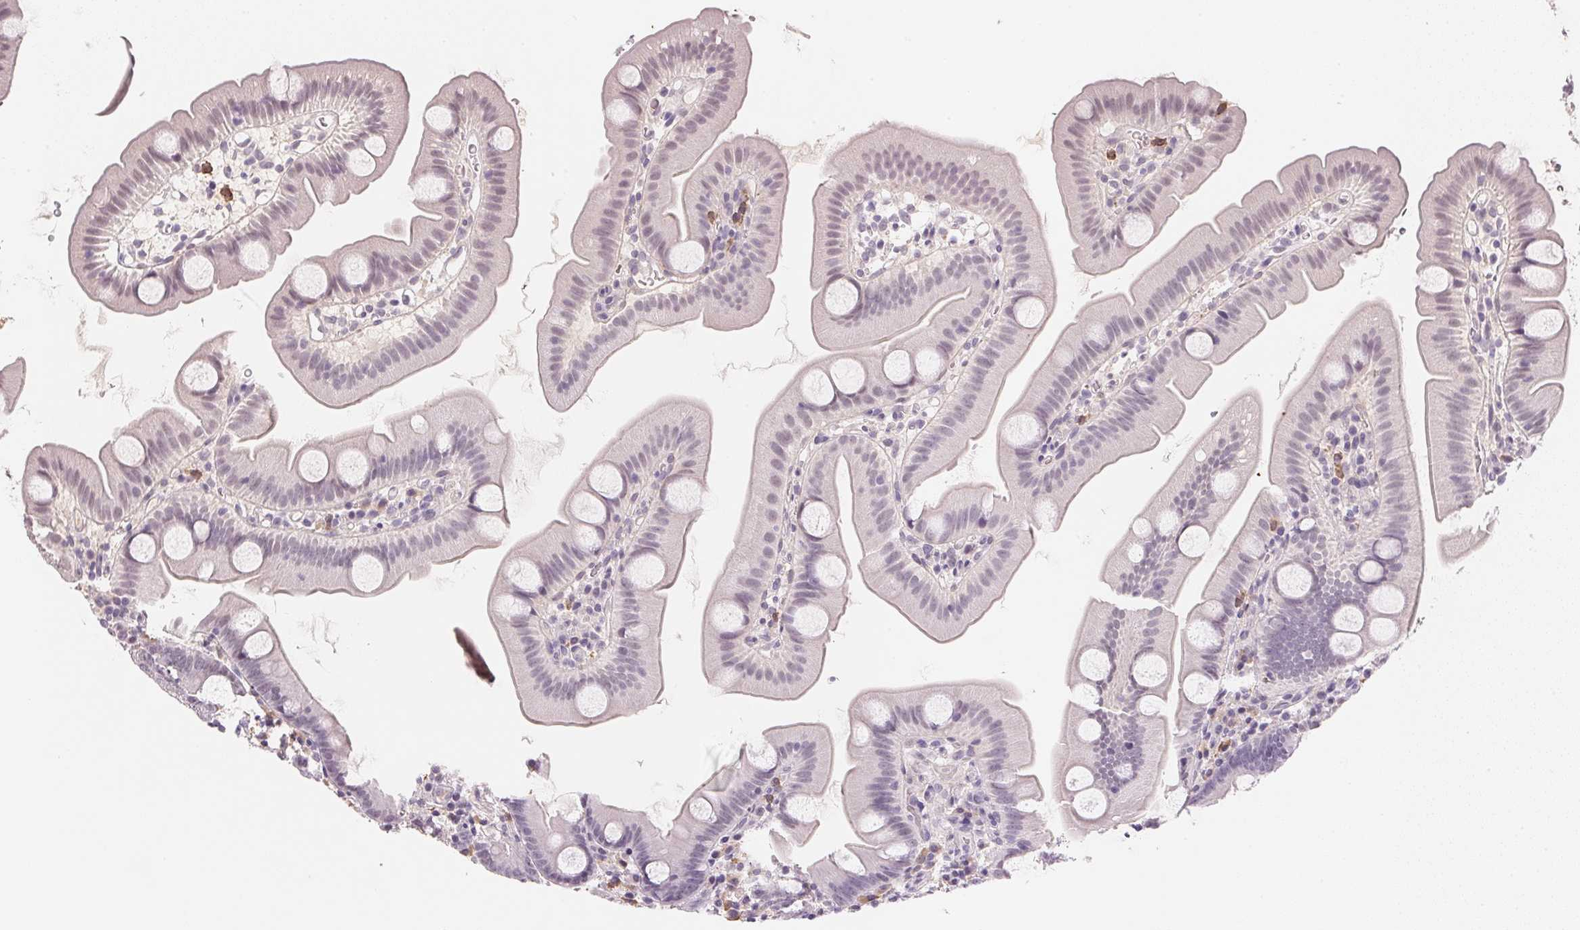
{"staining": {"intensity": "negative", "quantity": "none", "location": "none"}, "tissue": "small intestine", "cell_type": "Glandular cells", "image_type": "normal", "snomed": [{"axis": "morphology", "description": "Normal tissue, NOS"}, {"axis": "topography", "description": "Small intestine"}], "caption": "Glandular cells show no significant protein positivity in unremarkable small intestine. Nuclei are stained in blue.", "gene": "FNDC4", "patient": {"sex": "female", "age": 68}}